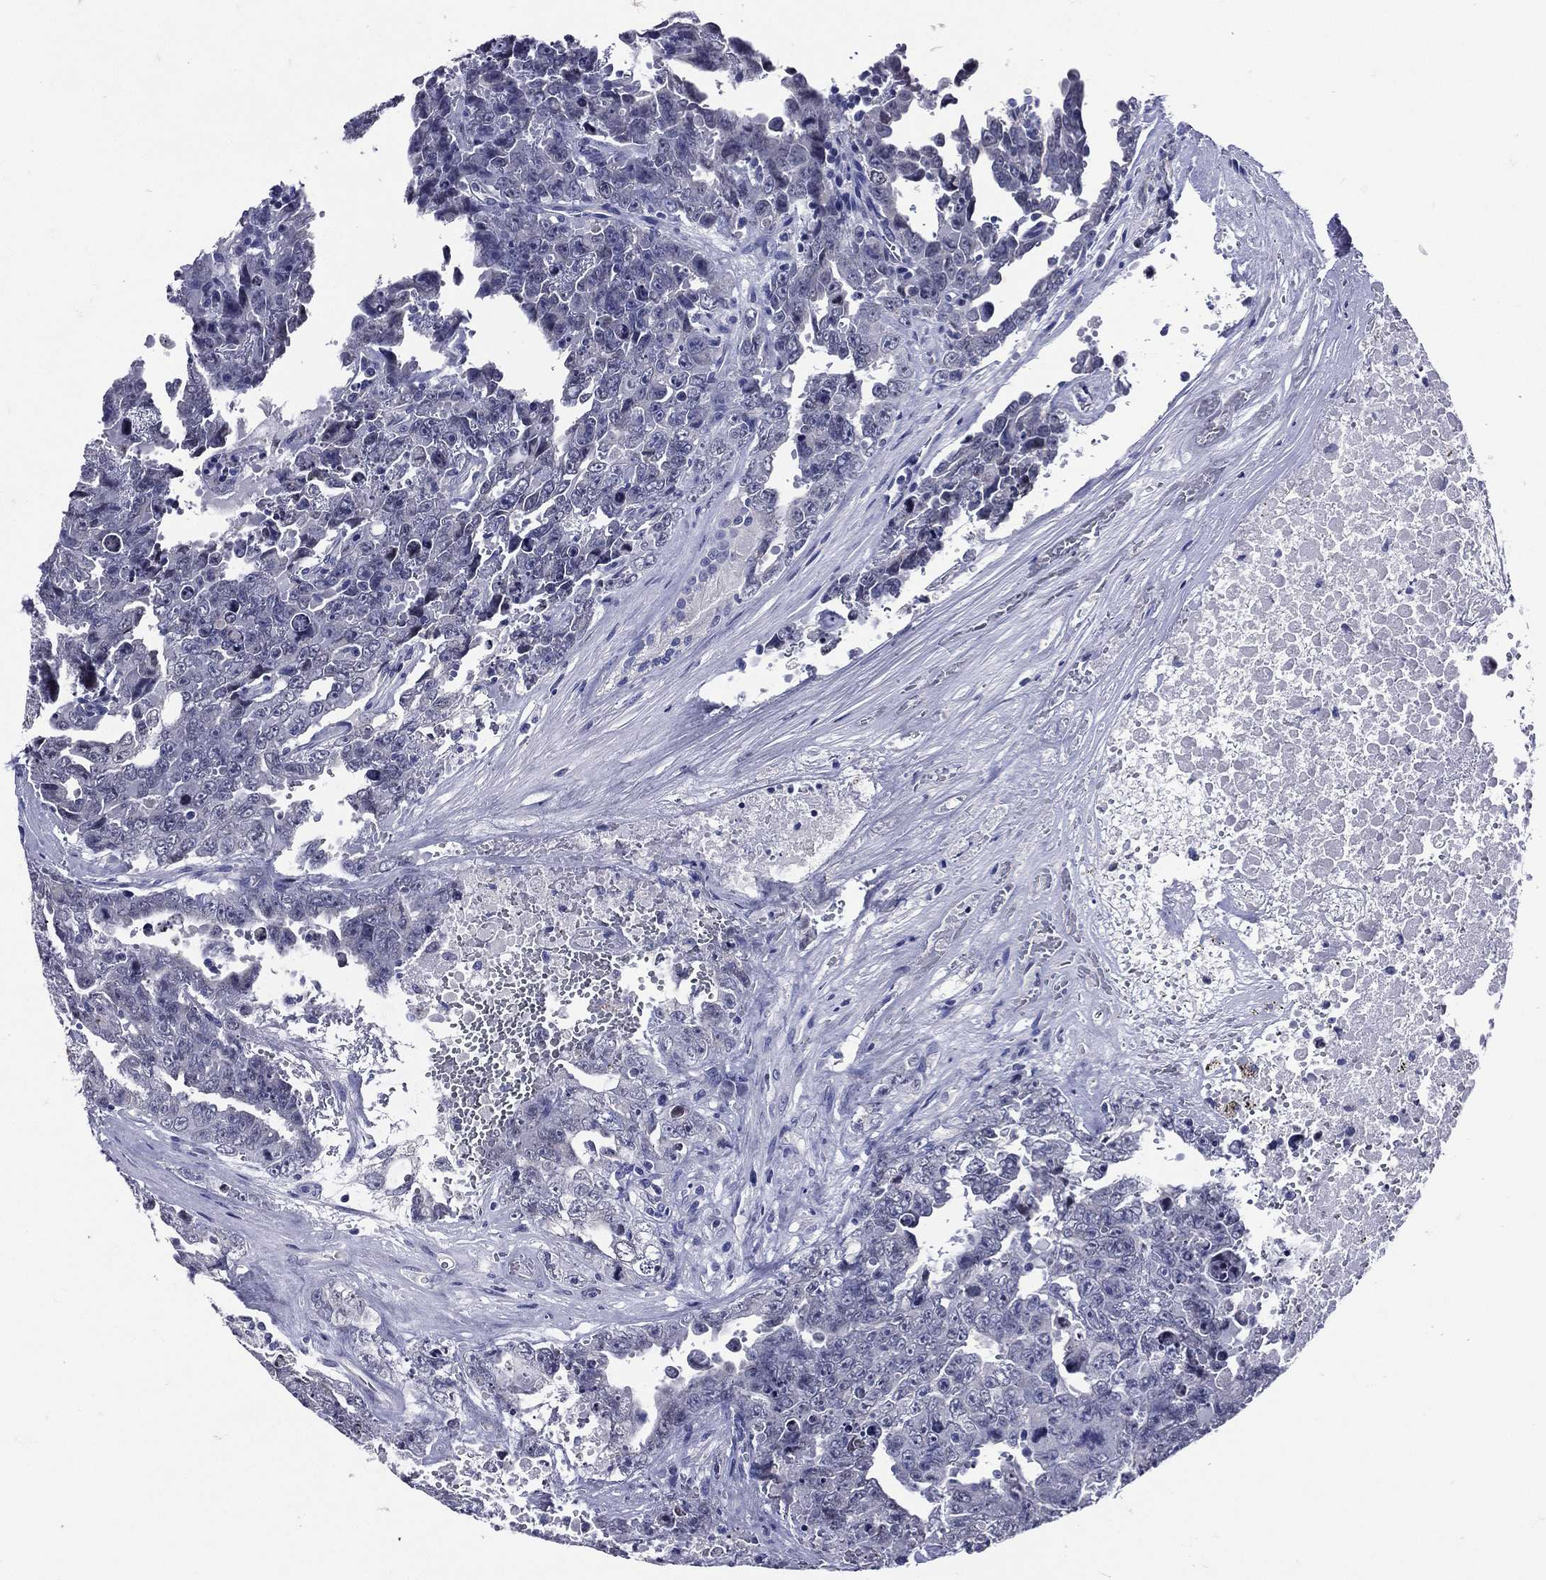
{"staining": {"intensity": "negative", "quantity": "none", "location": "none"}, "tissue": "testis cancer", "cell_type": "Tumor cells", "image_type": "cancer", "snomed": [{"axis": "morphology", "description": "Carcinoma, Embryonal, NOS"}, {"axis": "topography", "description": "Testis"}], "caption": "Testis cancer (embryonal carcinoma) stained for a protein using immunohistochemistry reveals no expression tumor cells.", "gene": "TGM1", "patient": {"sex": "male", "age": 24}}